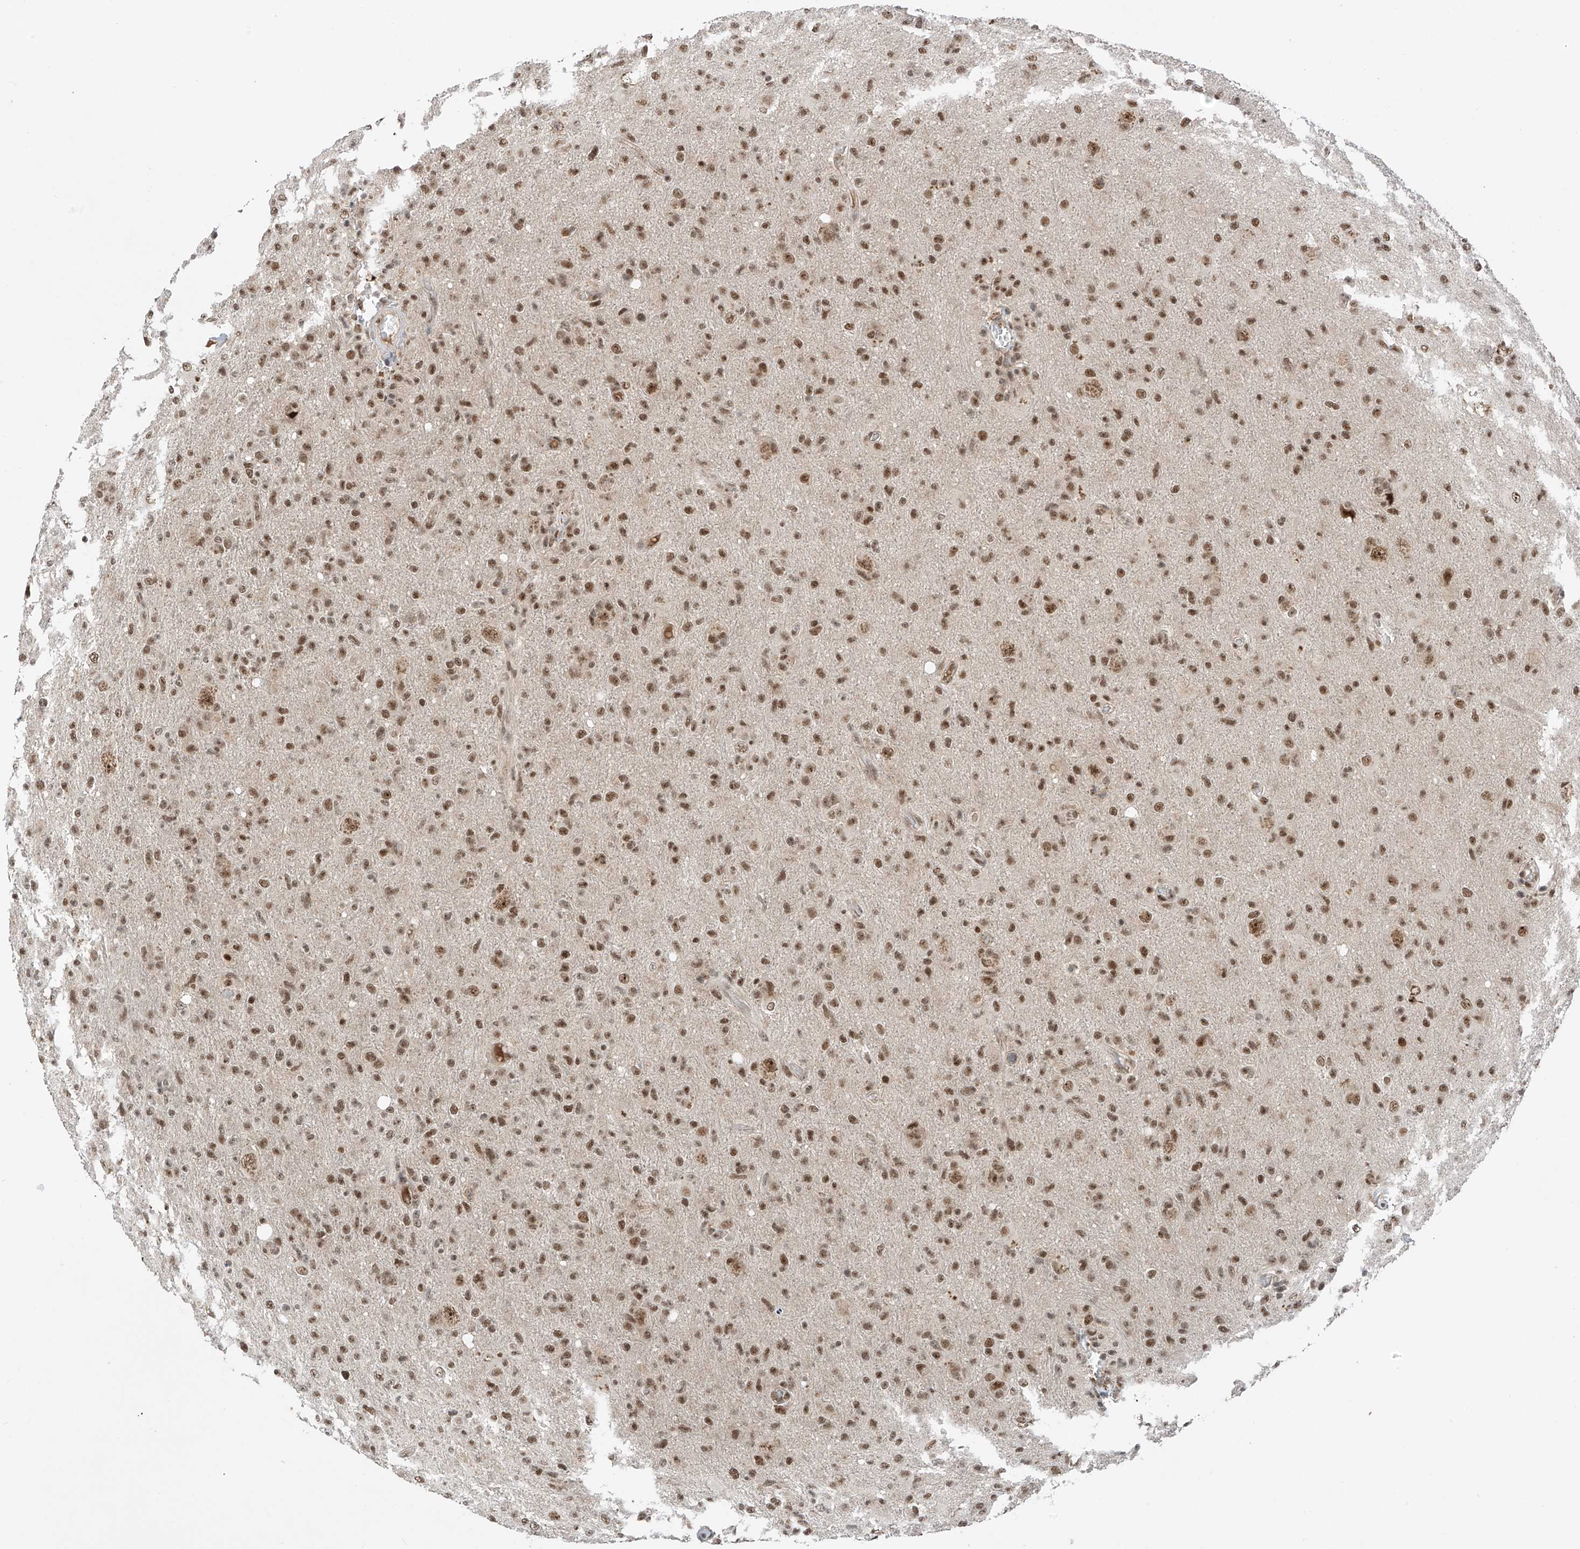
{"staining": {"intensity": "moderate", "quantity": ">75%", "location": "nuclear"}, "tissue": "glioma", "cell_type": "Tumor cells", "image_type": "cancer", "snomed": [{"axis": "morphology", "description": "Glioma, malignant, High grade"}, {"axis": "topography", "description": "Brain"}], "caption": "The histopathology image displays staining of glioma, revealing moderate nuclear protein expression (brown color) within tumor cells.", "gene": "RPAIN", "patient": {"sex": "female", "age": 57}}